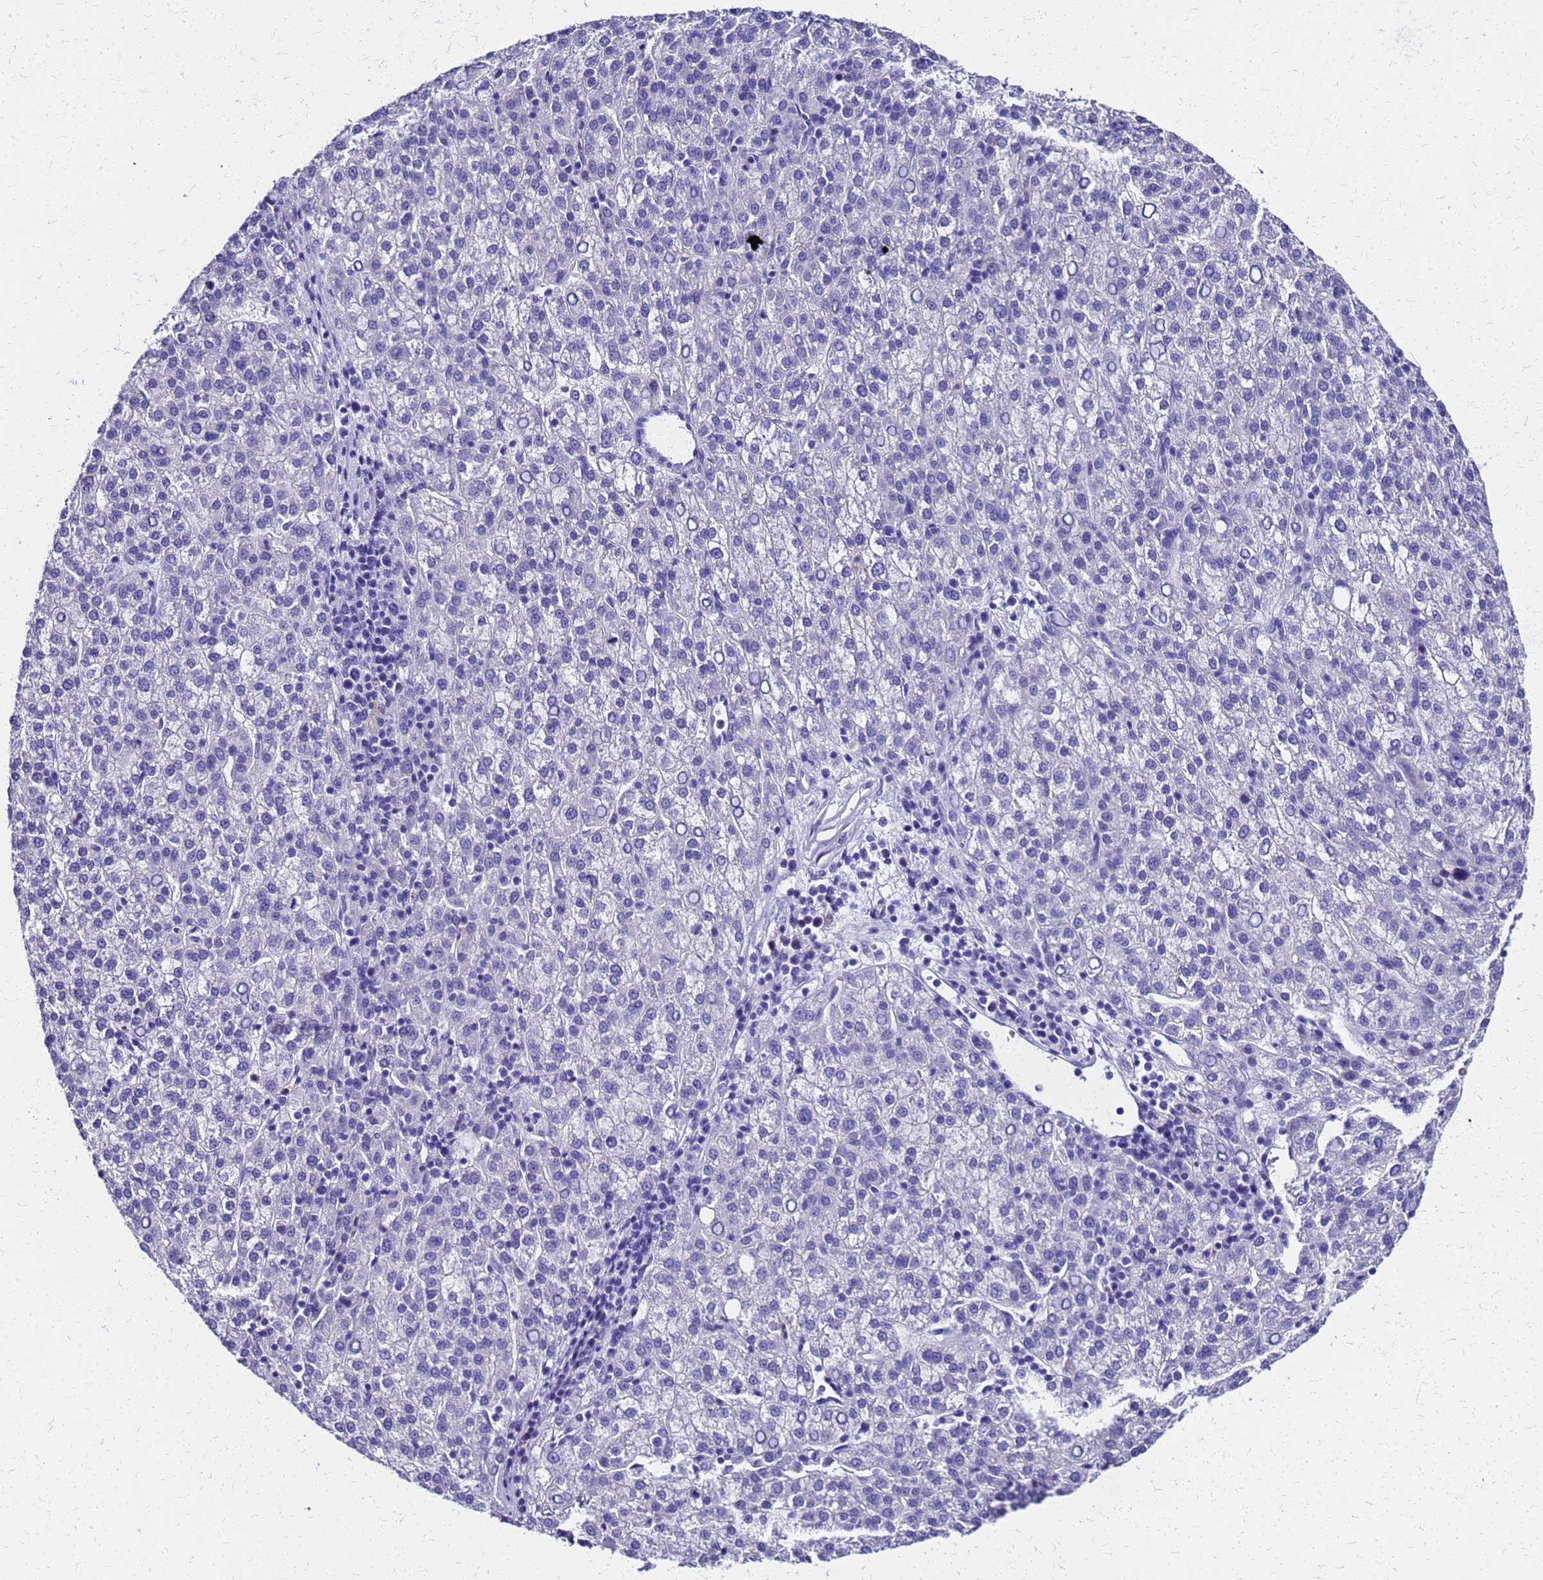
{"staining": {"intensity": "negative", "quantity": "none", "location": "none"}, "tissue": "liver cancer", "cell_type": "Tumor cells", "image_type": "cancer", "snomed": [{"axis": "morphology", "description": "Carcinoma, Hepatocellular, NOS"}, {"axis": "topography", "description": "Liver"}], "caption": "IHC of human liver cancer exhibits no positivity in tumor cells.", "gene": "SMIM21", "patient": {"sex": "female", "age": 58}}